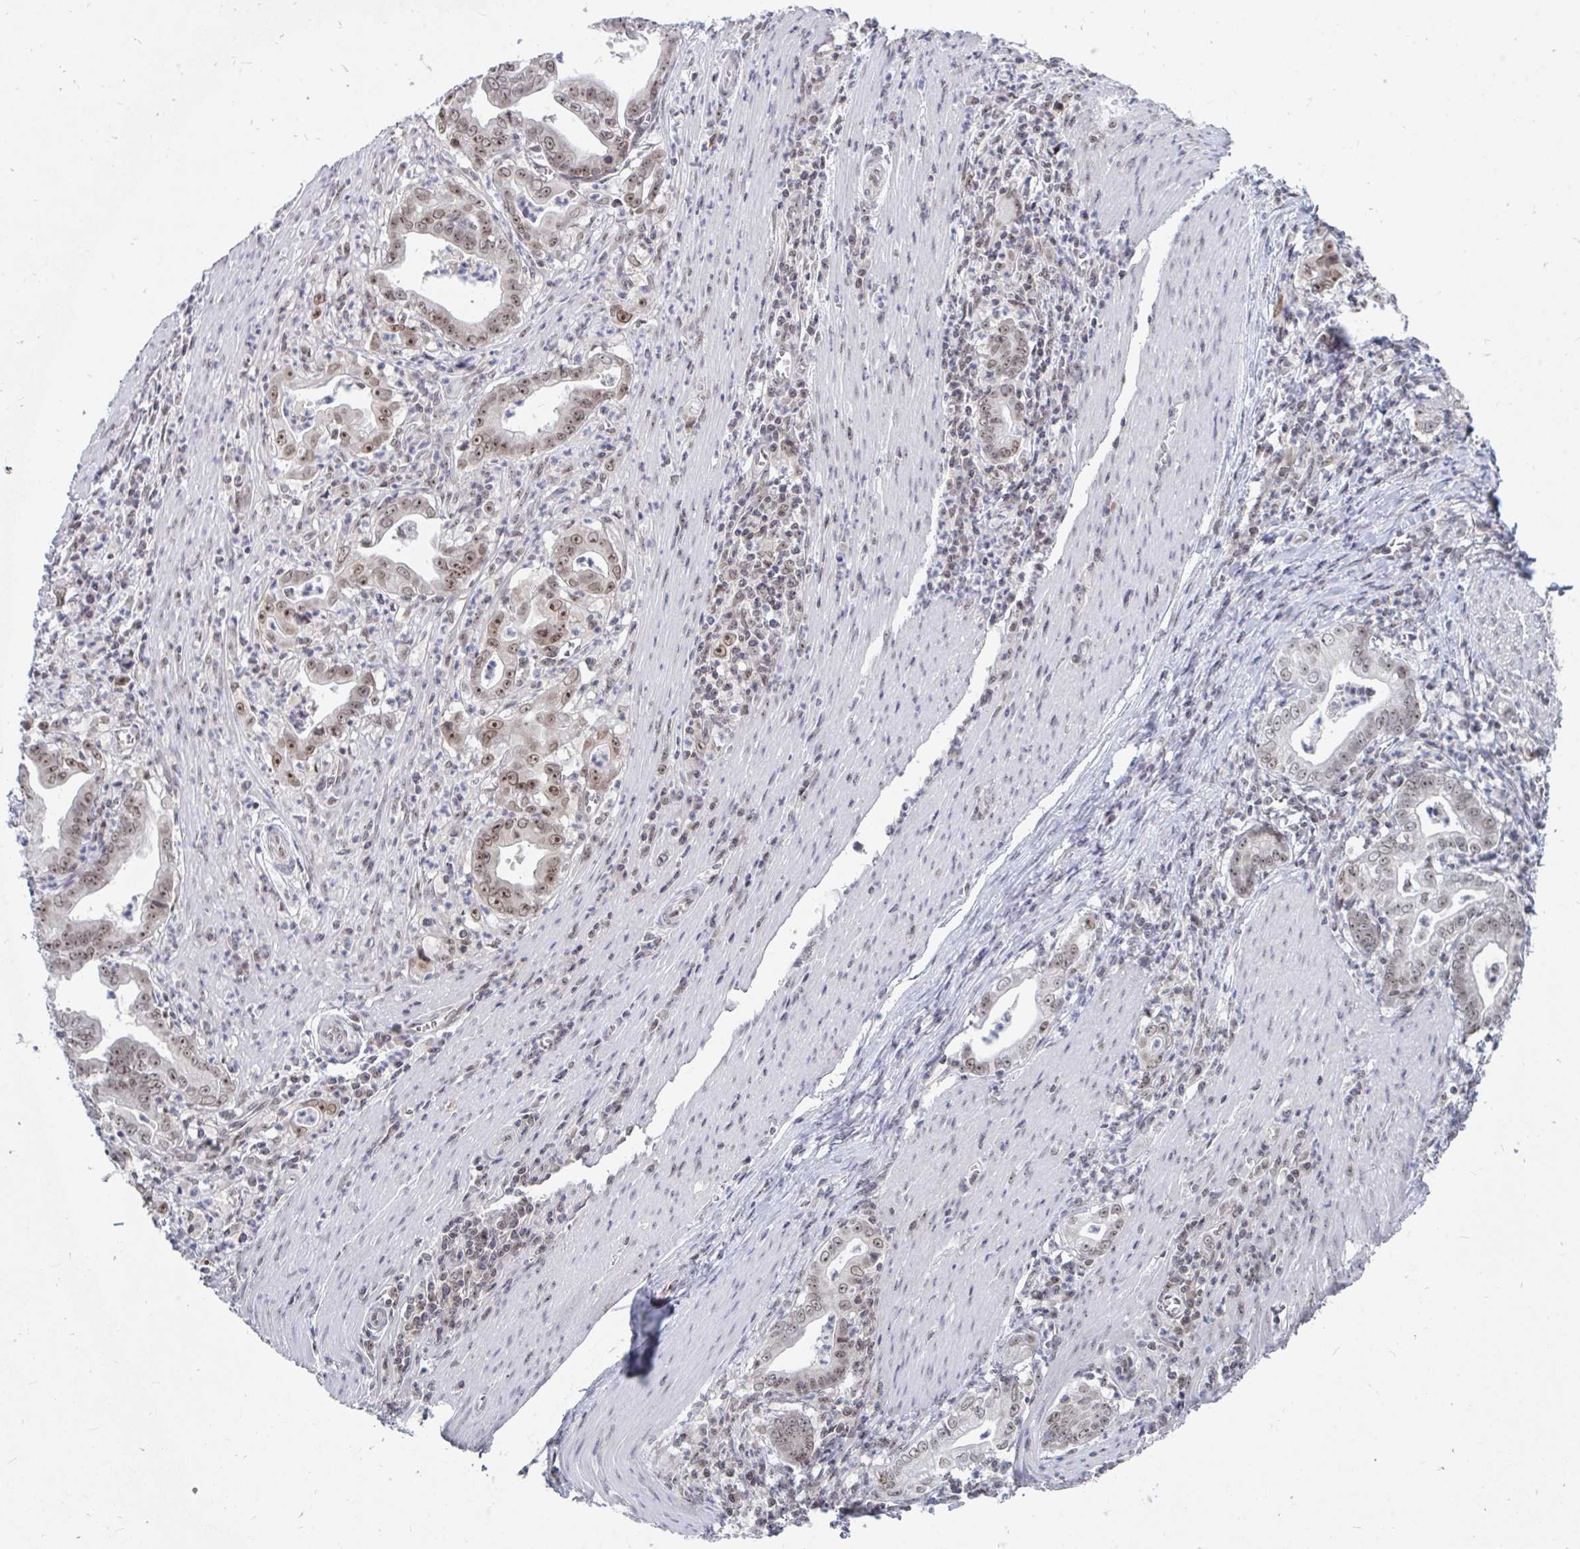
{"staining": {"intensity": "moderate", "quantity": "25%-75%", "location": "nuclear"}, "tissue": "stomach cancer", "cell_type": "Tumor cells", "image_type": "cancer", "snomed": [{"axis": "morphology", "description": "Adenocarcinoma, NOS"}, {"axis": "topography", "description": "Stomach, upper"}], "caption": "Immunohistochemistry staining of stomach cancer (adenocarcinoma), which reveals medium levels of moderate nuclear expression in approximately 25%-75% of tumor cells indicating moderate nuclear protein positivity. The staining was performed using DAB (brown) for protein detection and nuclei were counterstained in hematoxylin (blue).", "gene": "TRIP12", "patient": {"sex": "female", "age": 79}}